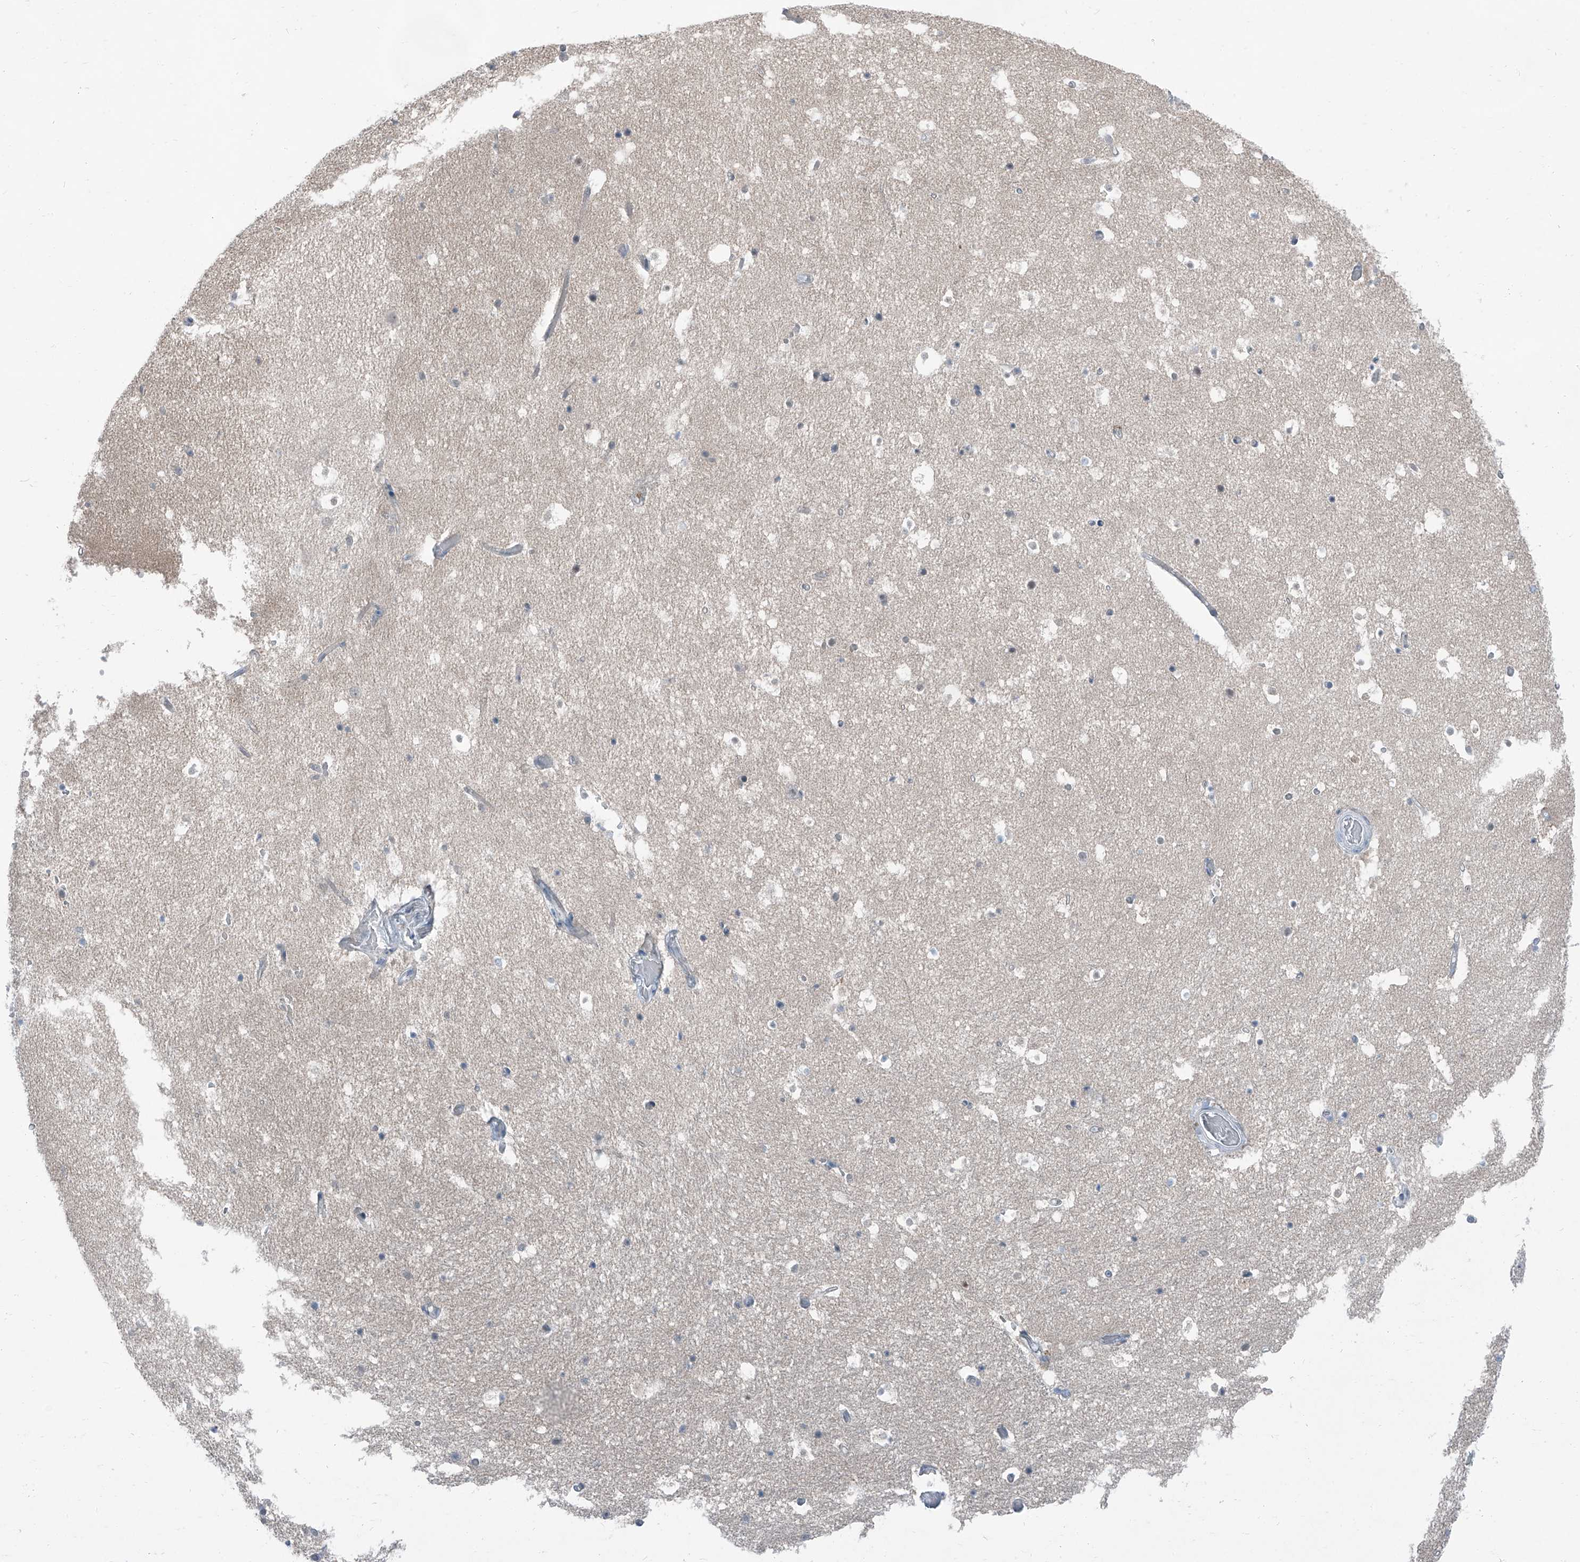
{"staining": {"intensity": "negative", "quantity": "none", "location": "none"}, "tissue": "hippocampus", "cell_type": "Glial cells", "image_type": "normal", "snomed": [{"axis": "morphology", "description": "Normal tissue, NOS"}, {"axis": "topography", "description": "Hippocampus"}], "caption": "Glial cells show no significant protein staining in normal hippocampus.", "gene": "RGN", "patient": {"sex": "female", "age": 52}}